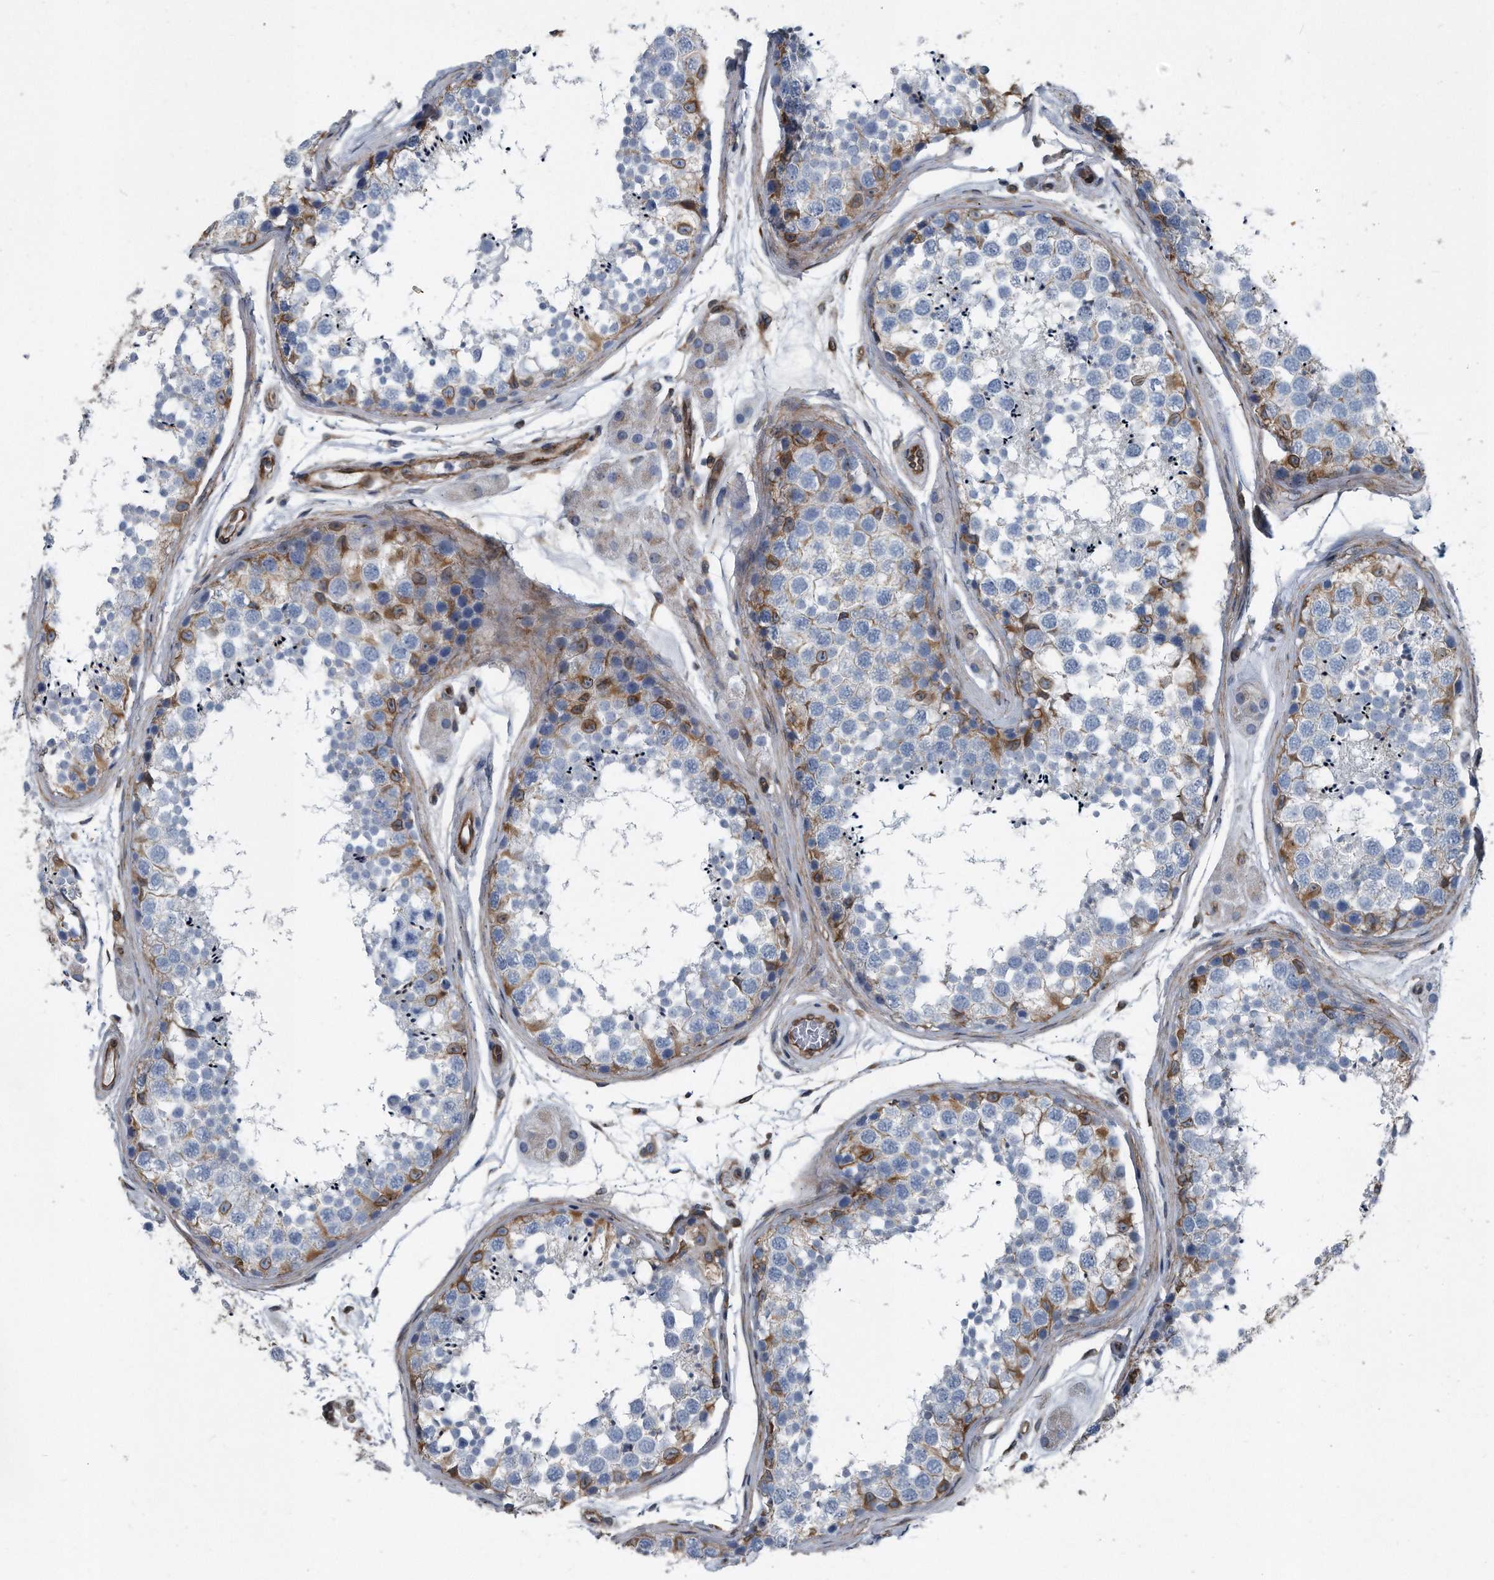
{"staining": {"intensity": "moderate", "quantity": "<25%", "location": "cytoplasmic/membranous"}, "tissue": "testis", "cell_type": "Cells in seminiferous ducts", "image_type": "normal", "snomed": [{"axis": "morphology", "description": "Normal tissue, NOS"}, {"axis": "topography", "description": "Testis"}], "caption": "Immunohistochemical staining of unremarkable human testis displays low levels of moderate cytoplasmic/membranous expression in about <25% of cells in seminiferous ducts. (DAB IHC with brightfield microscopy, high magnification).", "gene": "PLEC", "patient": {"sex": "male", "age": 56}}